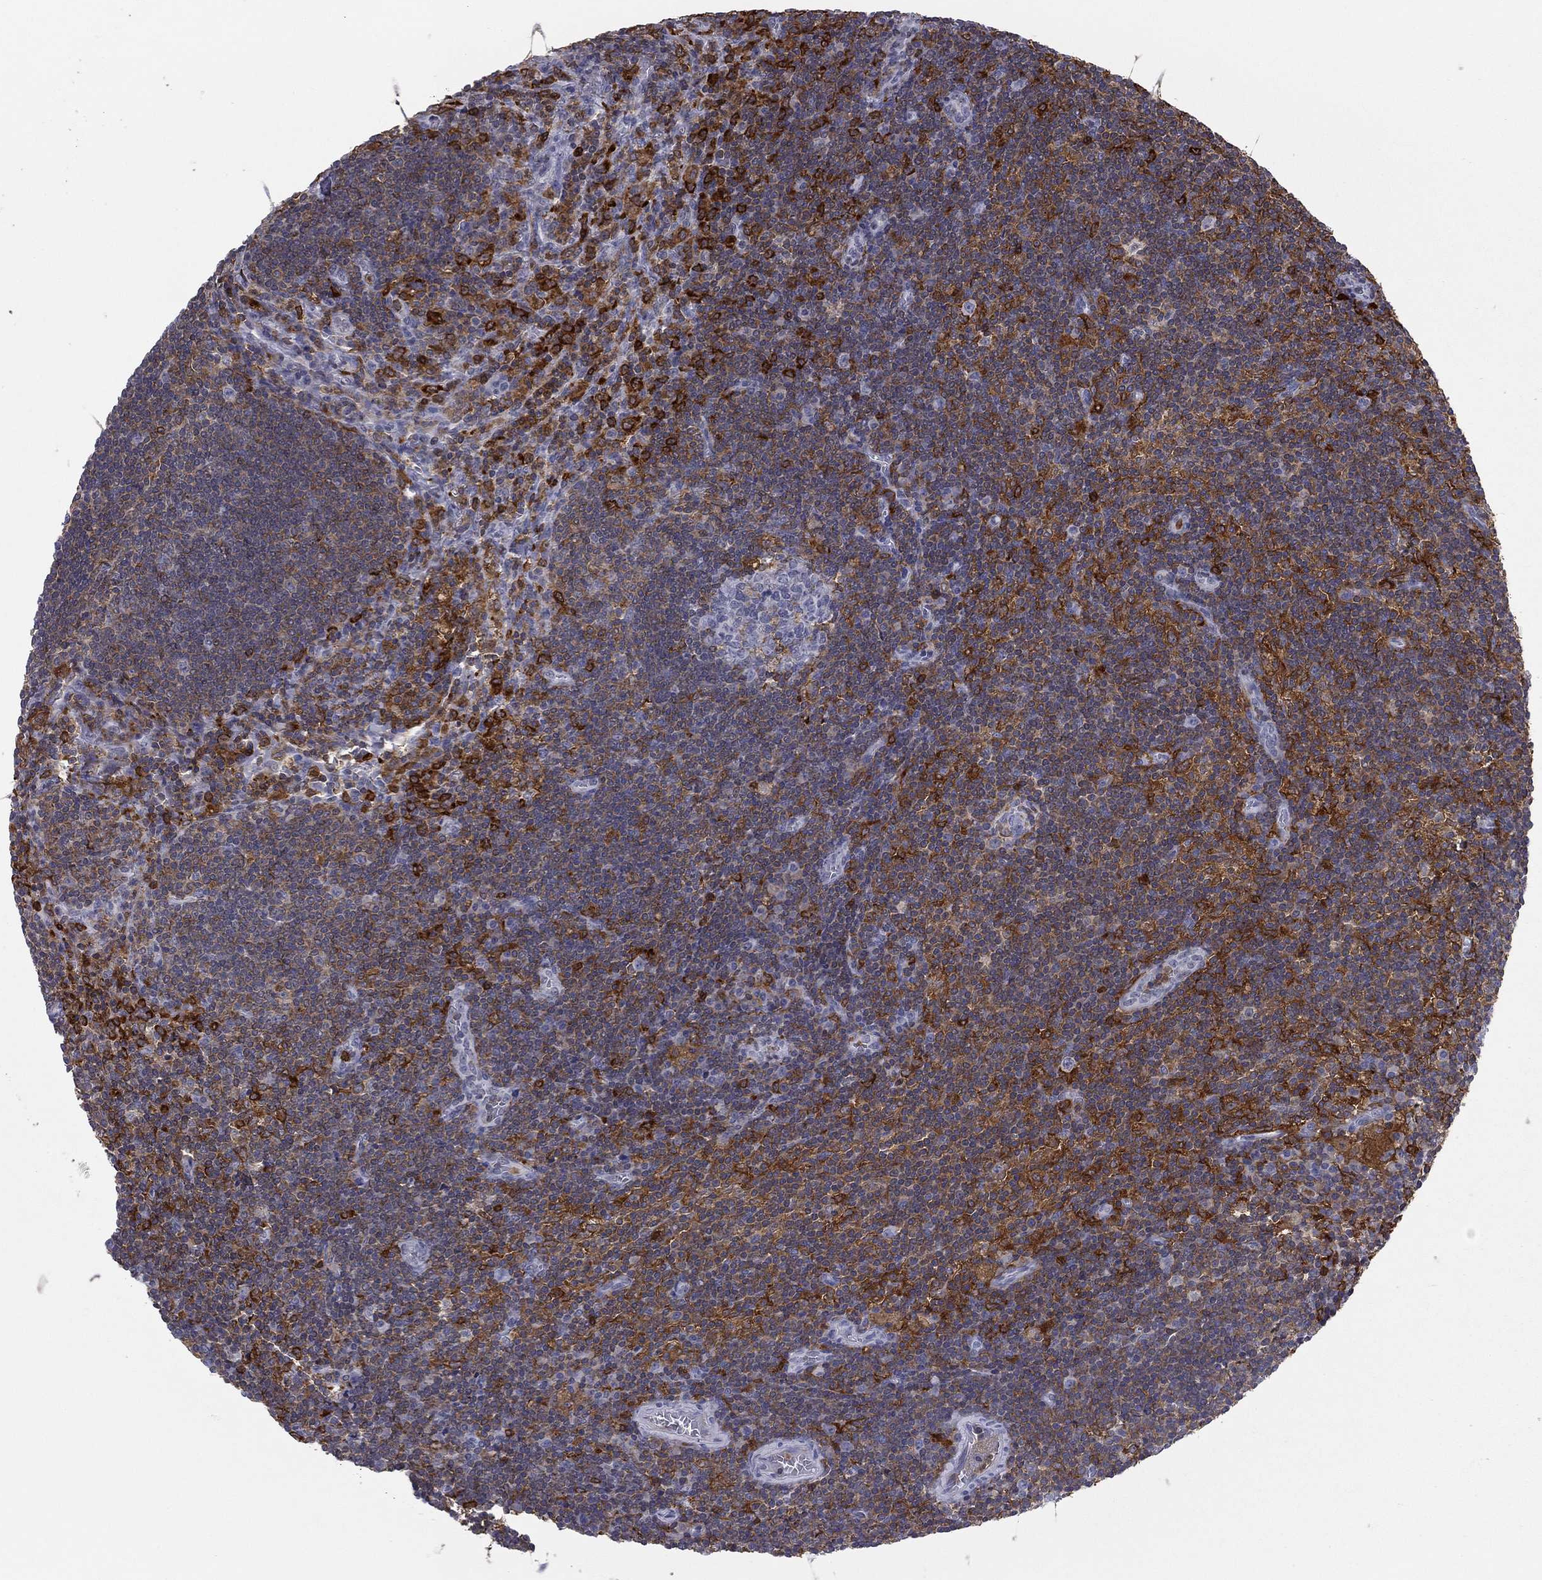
{"staining": {"intensity": "moderate", "quantity": "<25%", "location": "cytoplasmic/membranous"}, "tissue": "lymph node", "cell_type": "Germinal center cells", "image_type": "normal", "snomed": [{"axis": "morphology", "description": "Normal tissue, NOS"}, {"axis": "morphology", "description": "Adenocarcinoma, NOS"}, {"axis": "topography", "description": "Lymph node"}, {"axis": "topography", "description": "Pancreas"}], "caption": "Approximately <25% of germinal center cells in unremarkable lymph node reveal moderate cytoplasmic/membranous protein expression as visualized by brown immunohistochemical staining.", "gene": "PLCB2", "patient": {"sex": "female", "age": 58}}